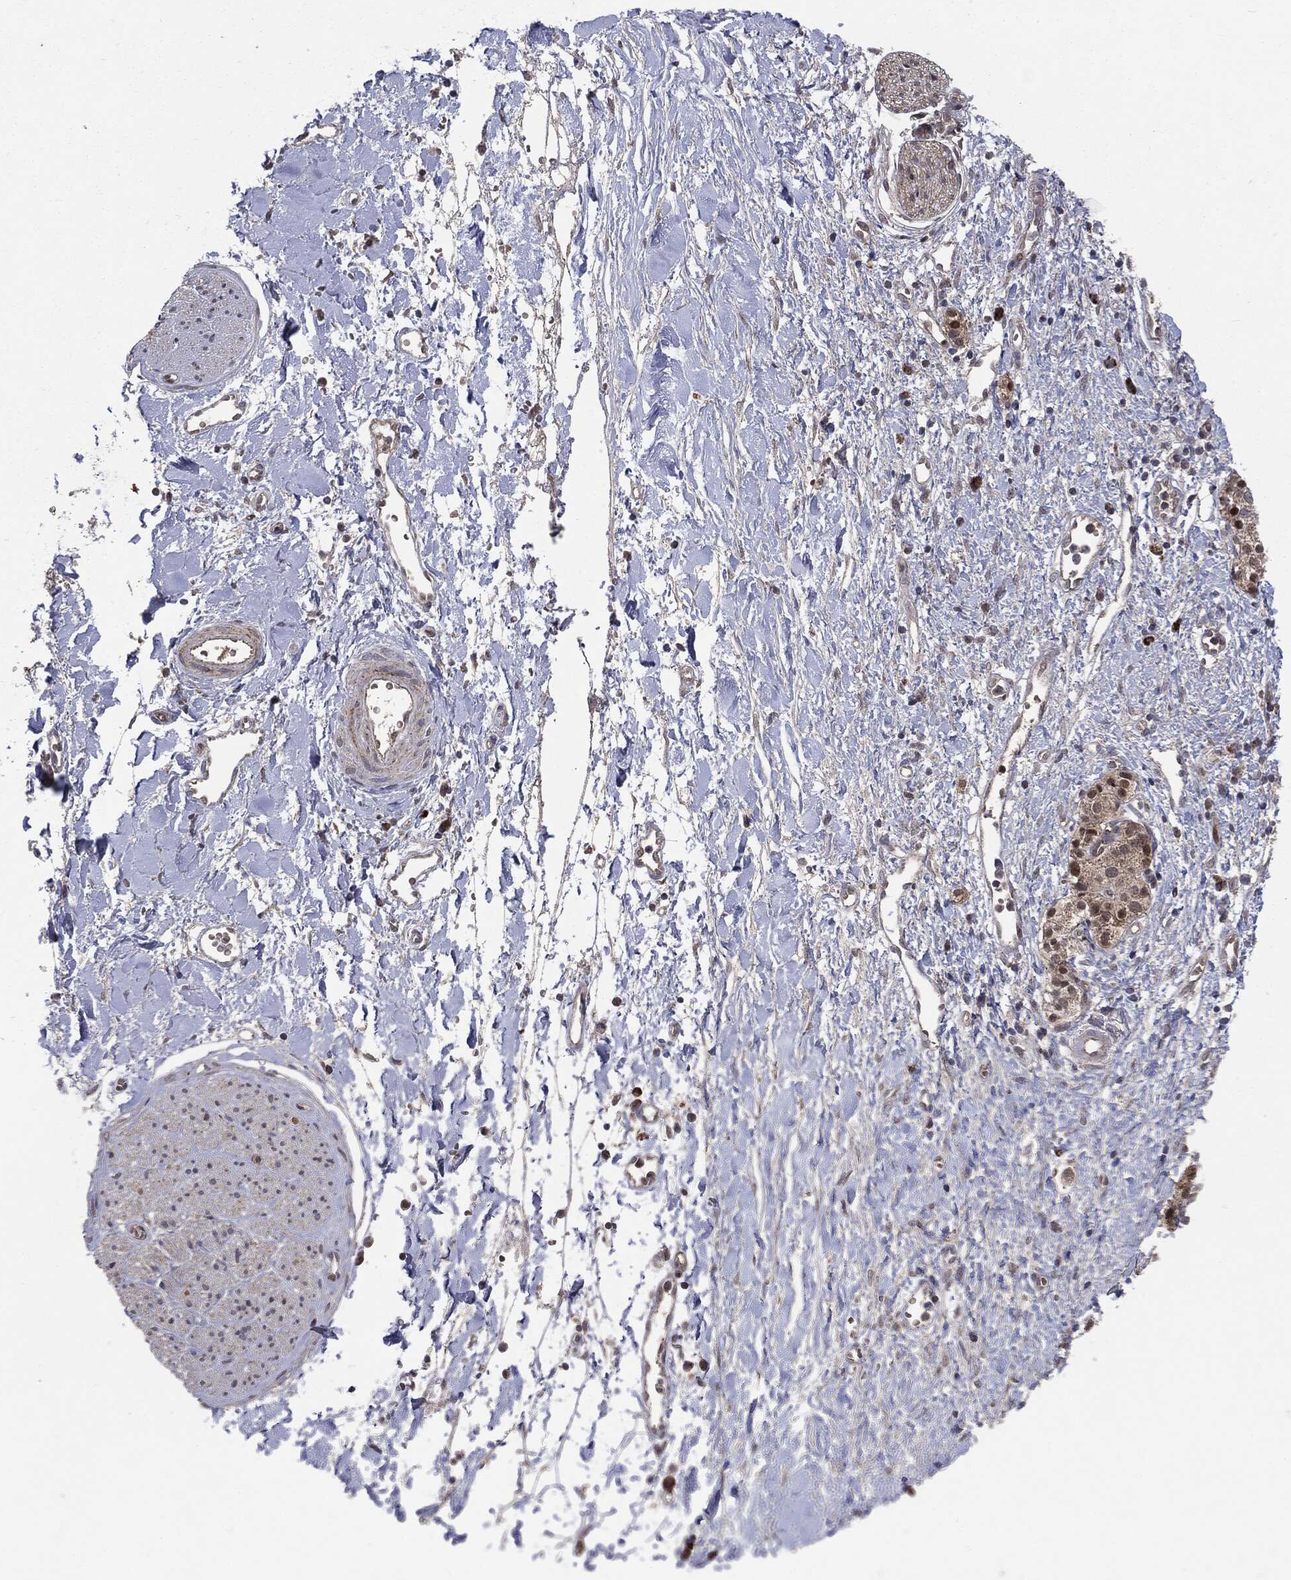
{"staining": {"intensity": "negative", "quantity": "none", "location": "none"}, "tissue": "soft tissue", "cell_type": "Fibroblasts", "image_type": "normal", "snomed": [{"axis": "morphology", "description": "Normal tissue, NOS"}, {"axis": "morphology", "description": "Adenocarcinoma, NOS"}, {"axis": "topography", "description": "Pancreas"}, {"axis": "topography", "description": "Peripheral nerve tissue"}], "caption": "IHC photomicrograph of unremarkable soft tissue: soft tissue stained with DAB reveals no significant protein positivity in fibroblasts.", "gene": "PTPA", "patient": {"sex": "male", "age": 61}}